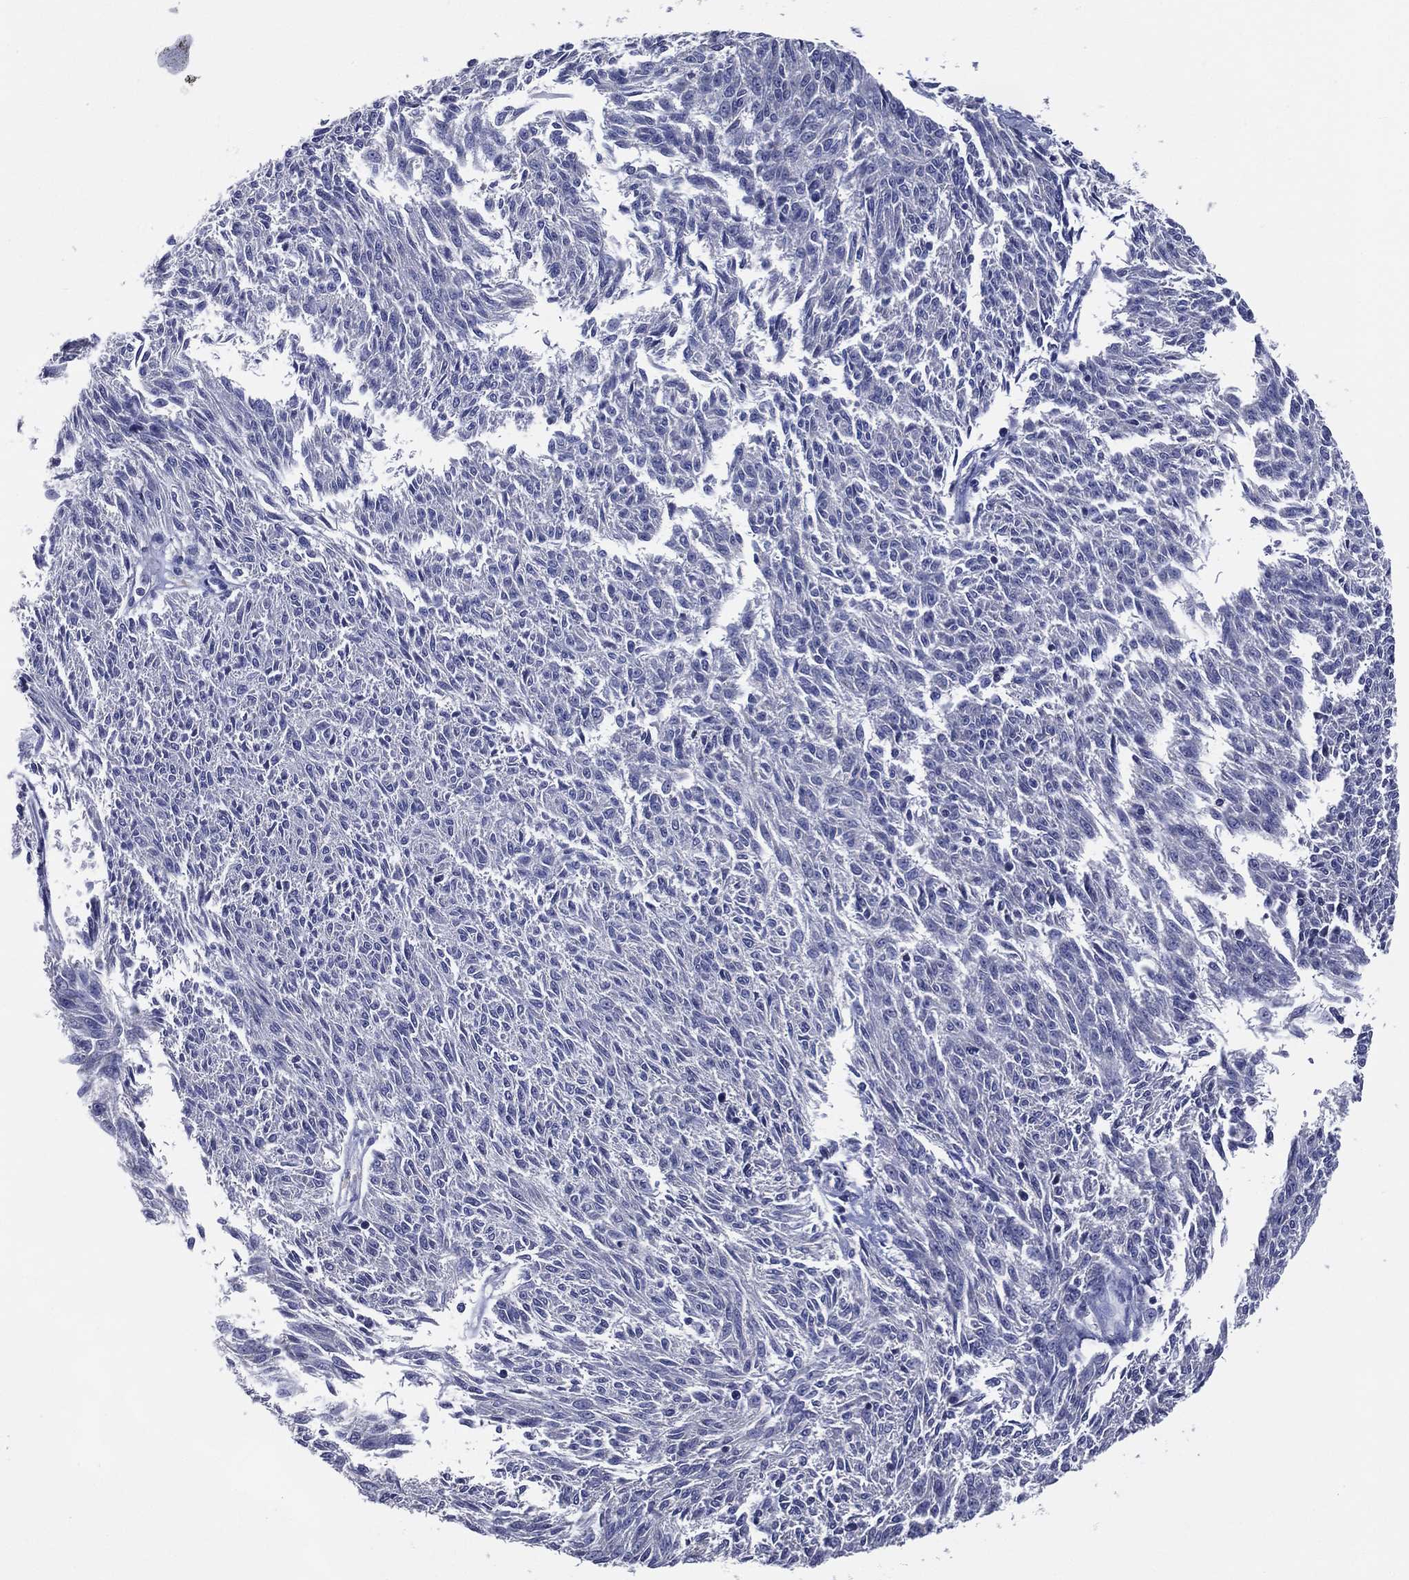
{"staining": {"intensity": "negative", "quantity": "none", "location": "none"}, "tissue": "melanoma", "cell_type": "Tumor cells", "image_type": "cancer", "snomed": [{"axis": "morphology", "description": "Malignant melanoma, NOS"}, {"axis": "topography", "description": "Skin"}], "caption": "Human melanoma stained for a protein using IHC displays no positivity in tumor cells.", "gene": "SLC13A4", "patient": {"sex": "female", "age": 72}}